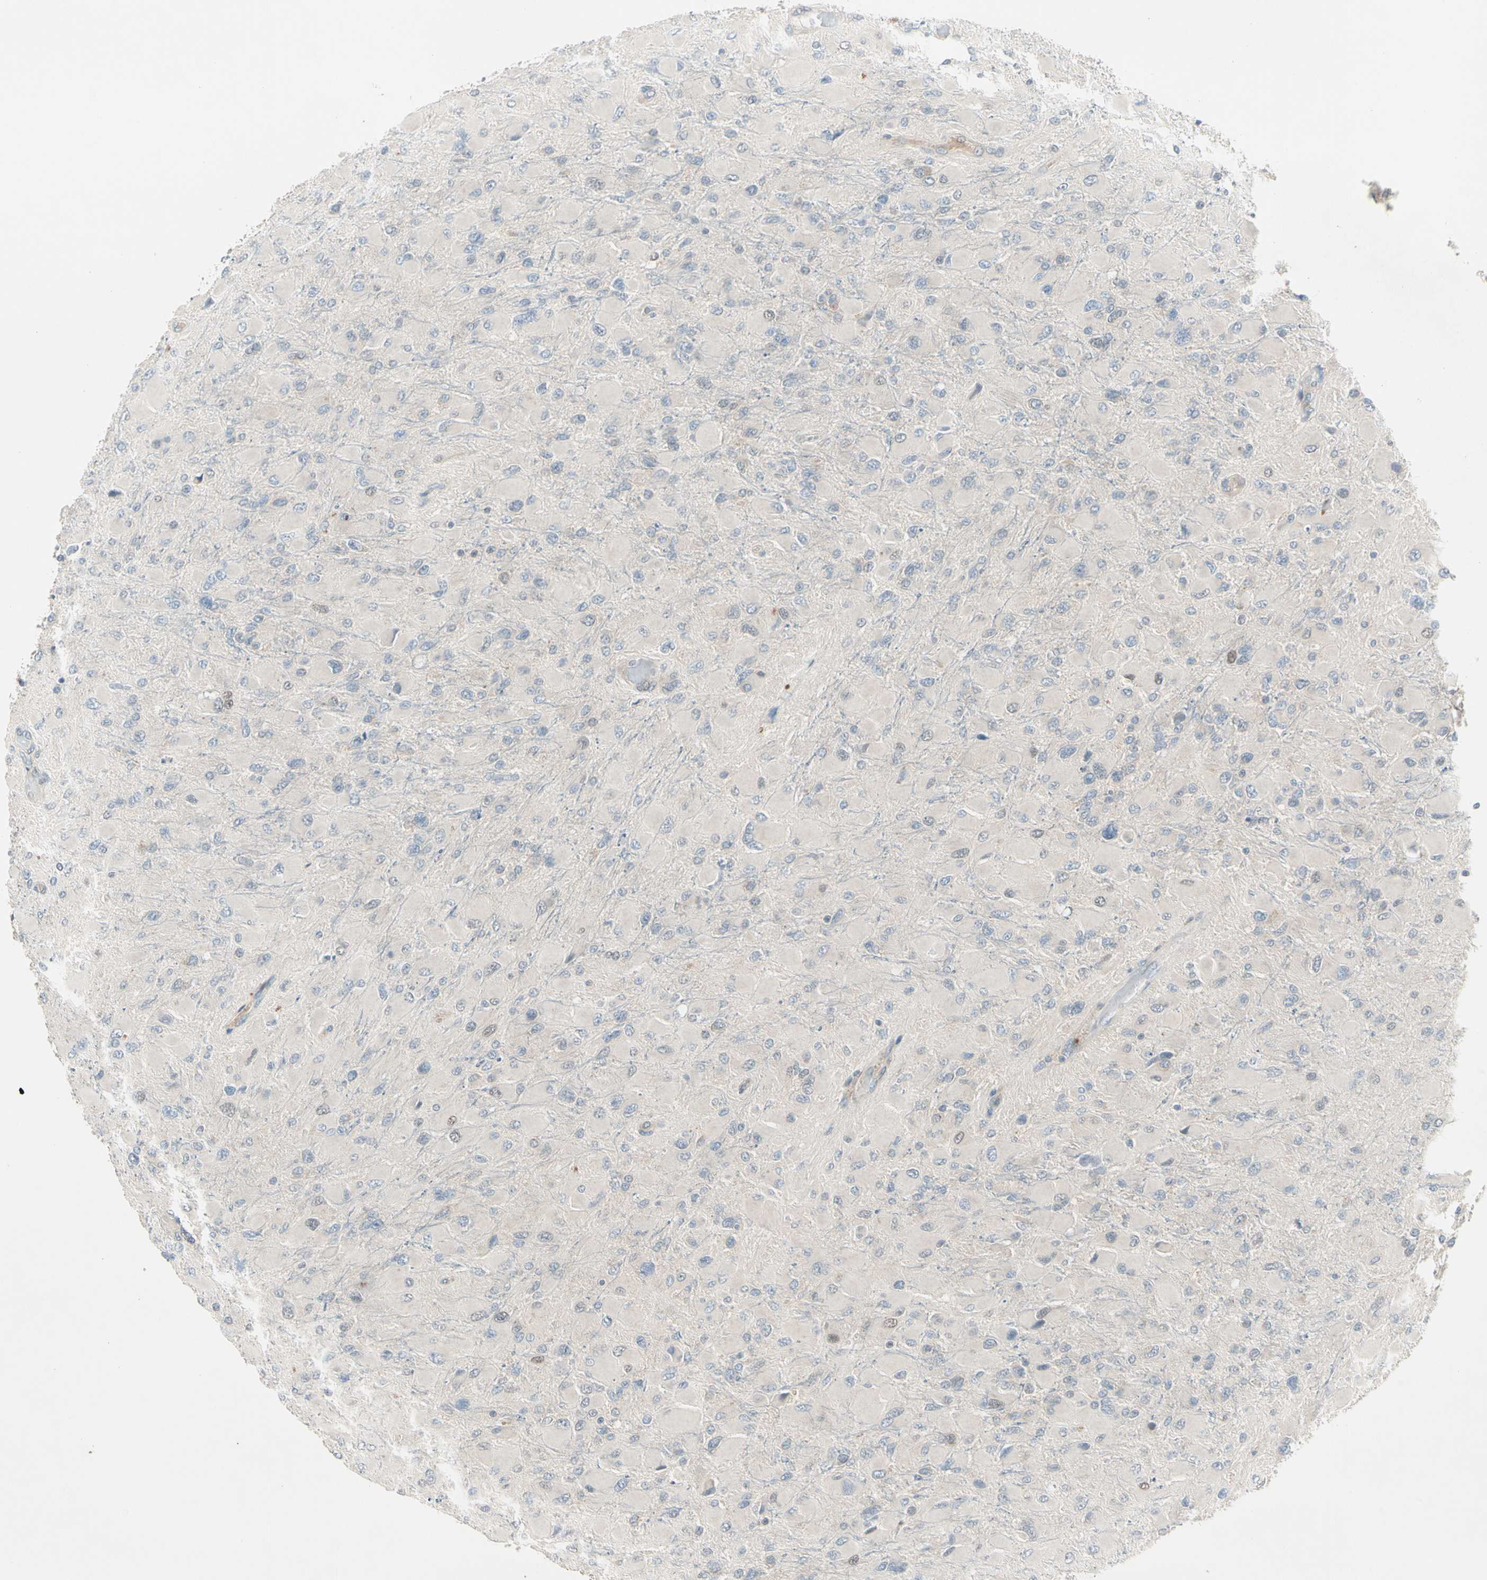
{"staining": {"intensity": "negative", "quantity": "none", "location": "none"}, "tissue": "glioma", "cell_type": "Tumor cells", "image_type": "cancer", "snomed": [{"axis": "morphology", "description": "Glioma, malignant, High grade"}, {"axis": "topography", "description": "Cerebral cortex"}], "caption": "Immunohistochemistry of malignant glioma (high-grade) exhibits no positivity in tumor cells.", "gene": "IL1R1", "patient": {"sex": "female", "age": 36}}